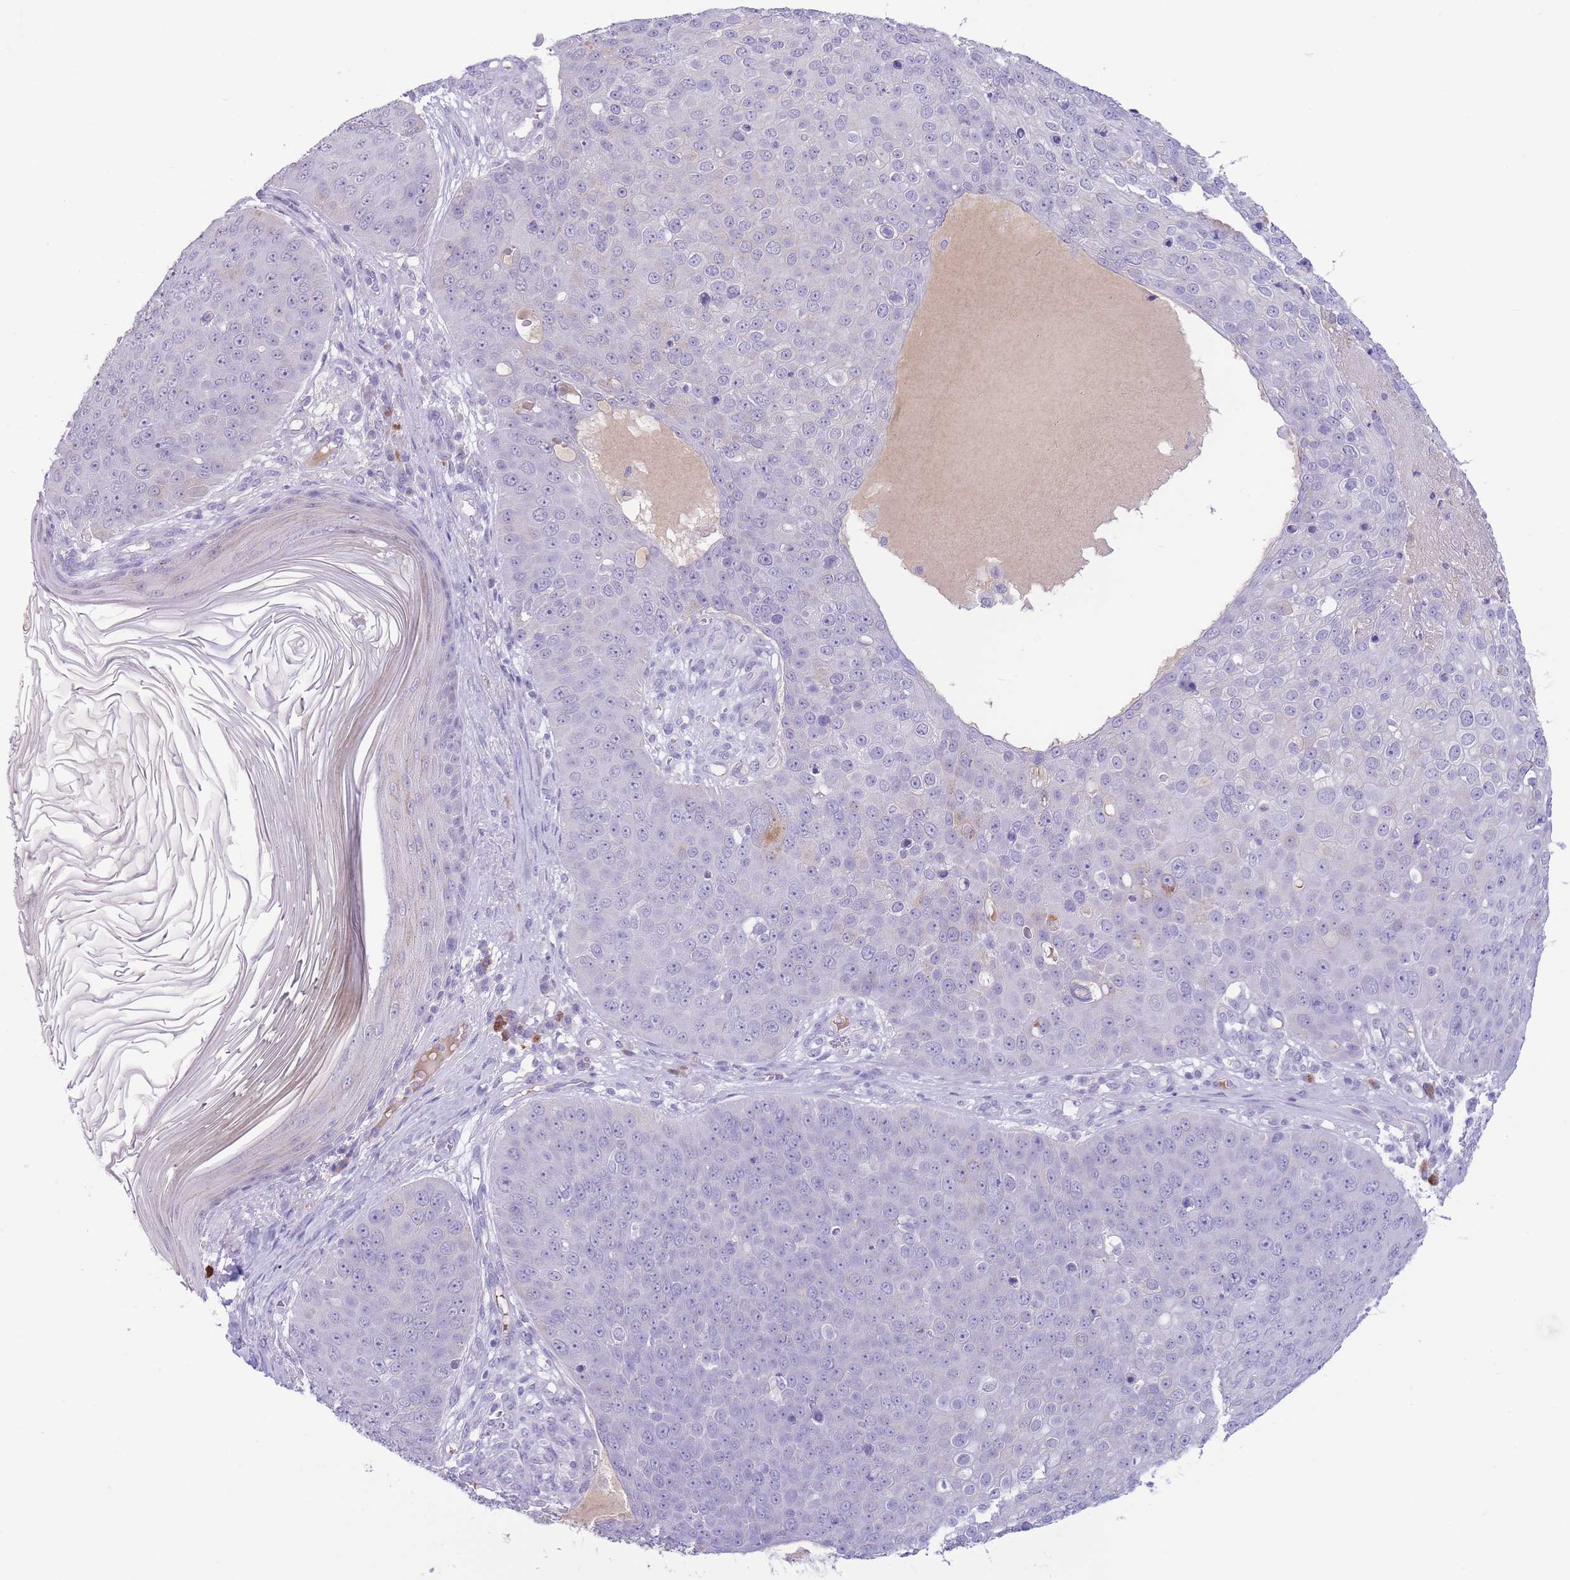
{"staining": {"intensity": "negative", "quantity": "none", "location": "none"}, "tissue": "skin cancer", "cell_type": "Tumor cells", "image_type": "cancer", "snomed": [{"axis": "morphology", "description": "Squamous cell carcinoma, NOS"}, {"axis": "topography", "description": "Skin"}], "caption": "A high-resolution image shows IHC staining of skin squamous cell carcinoma, which displays no significant staining in tumor cells. (Stains: DAB (3,3'-diaminobenzidine) immunohistochemistry (IHC) with hematoxylin counter stain, Microscopy: brightfield microscopy at high magnification).", "gene": "ASAP3", "patient": {"sex": "male", "age": 71}}